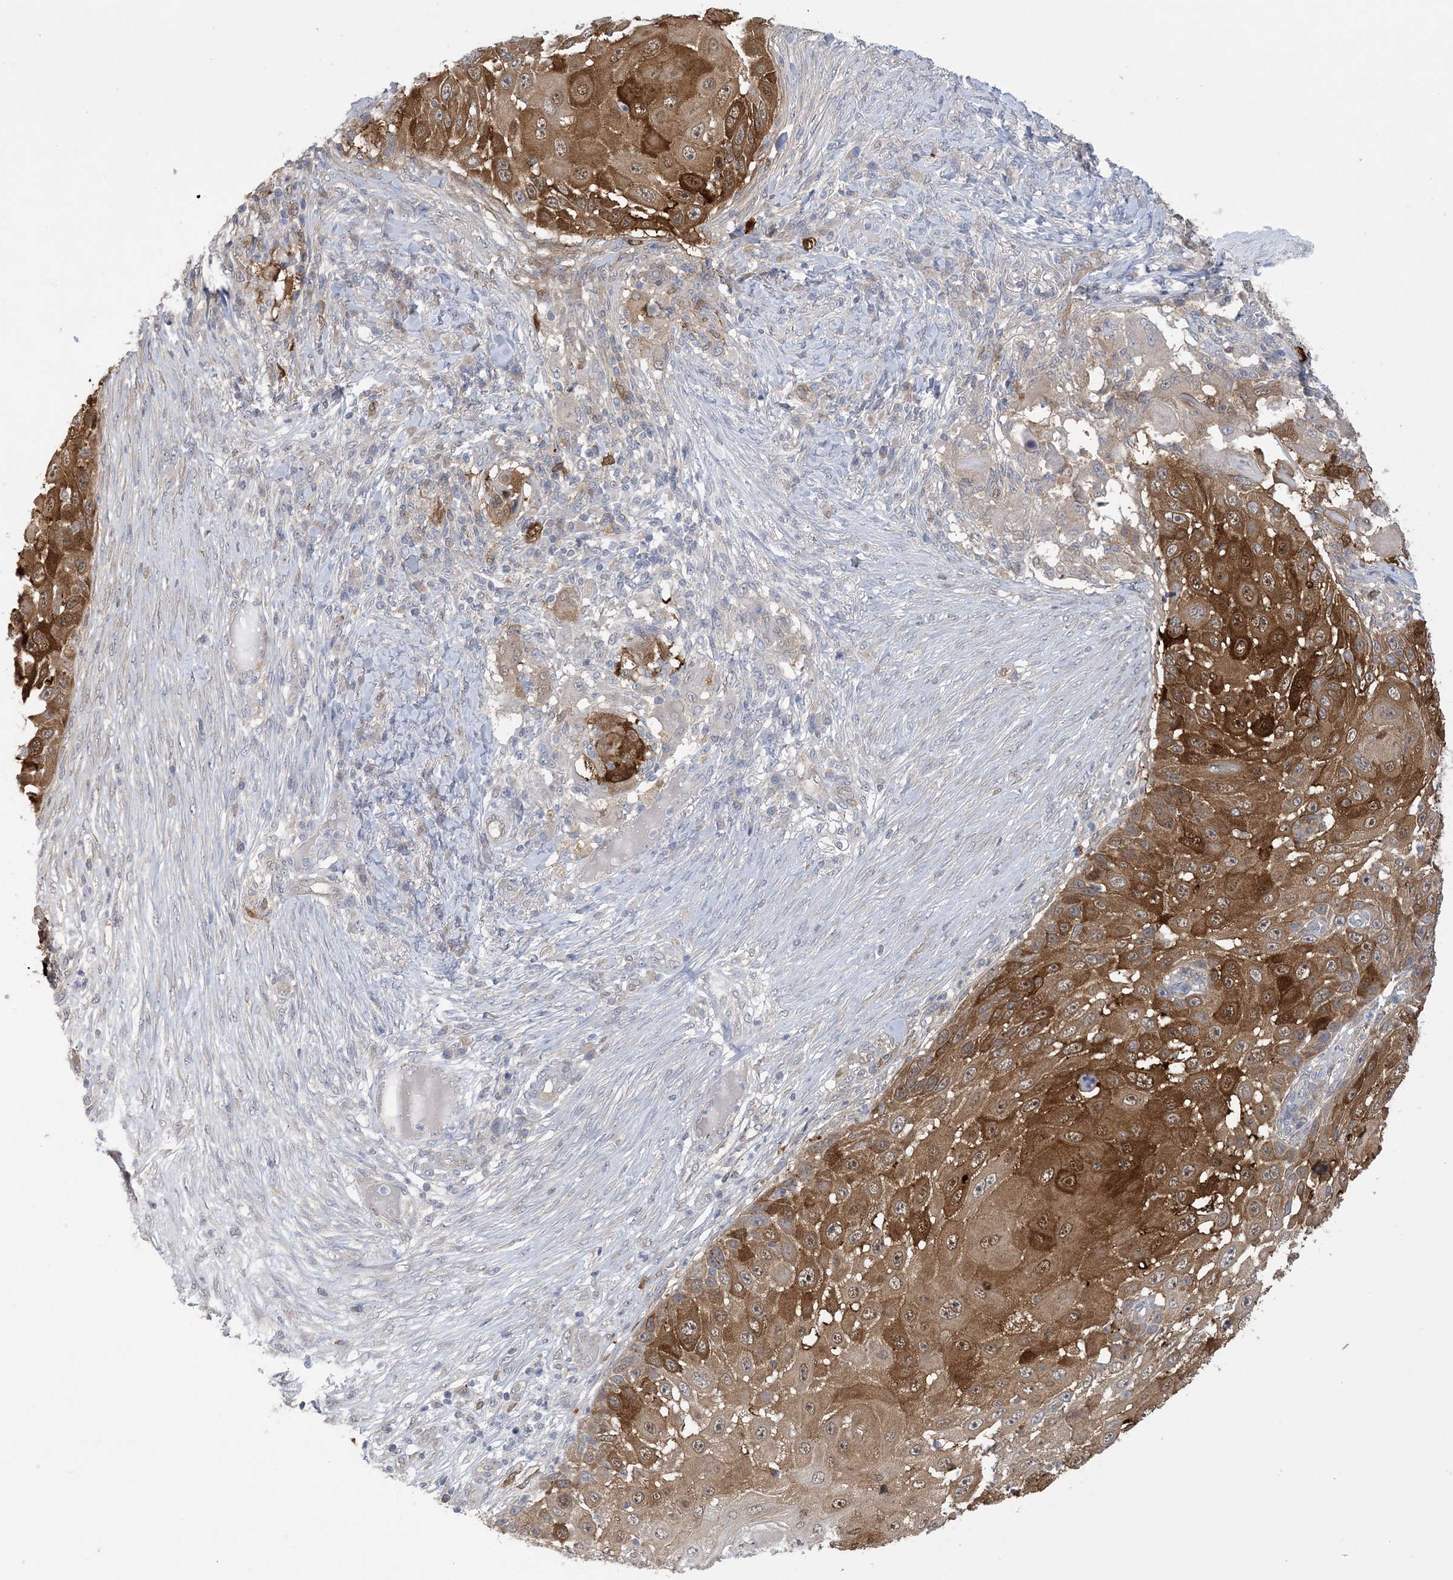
{"staining": {"intensity": "strong", "quantity": ">75%", "location": "cytoplasmic/membranous"}, "tissue": "skin cancer", "cell_type": "Tumor cells", "image_type": "cancer", "snomed": [{"axis": "morphology", "description": "Squamous cell carcinoma, NOS"}, {"axis": "topography", "description": "Skin"}], "caption": "This photomicrograph reveals immunohistochemistry staining of skin cancer (squamous cell carcinoma), with high strong cytoplasmic/membranous positivity in approximately >75% of tumor cells.", "gene": "HMGCS1", "patient": {"sex": "female", "age": 44}}